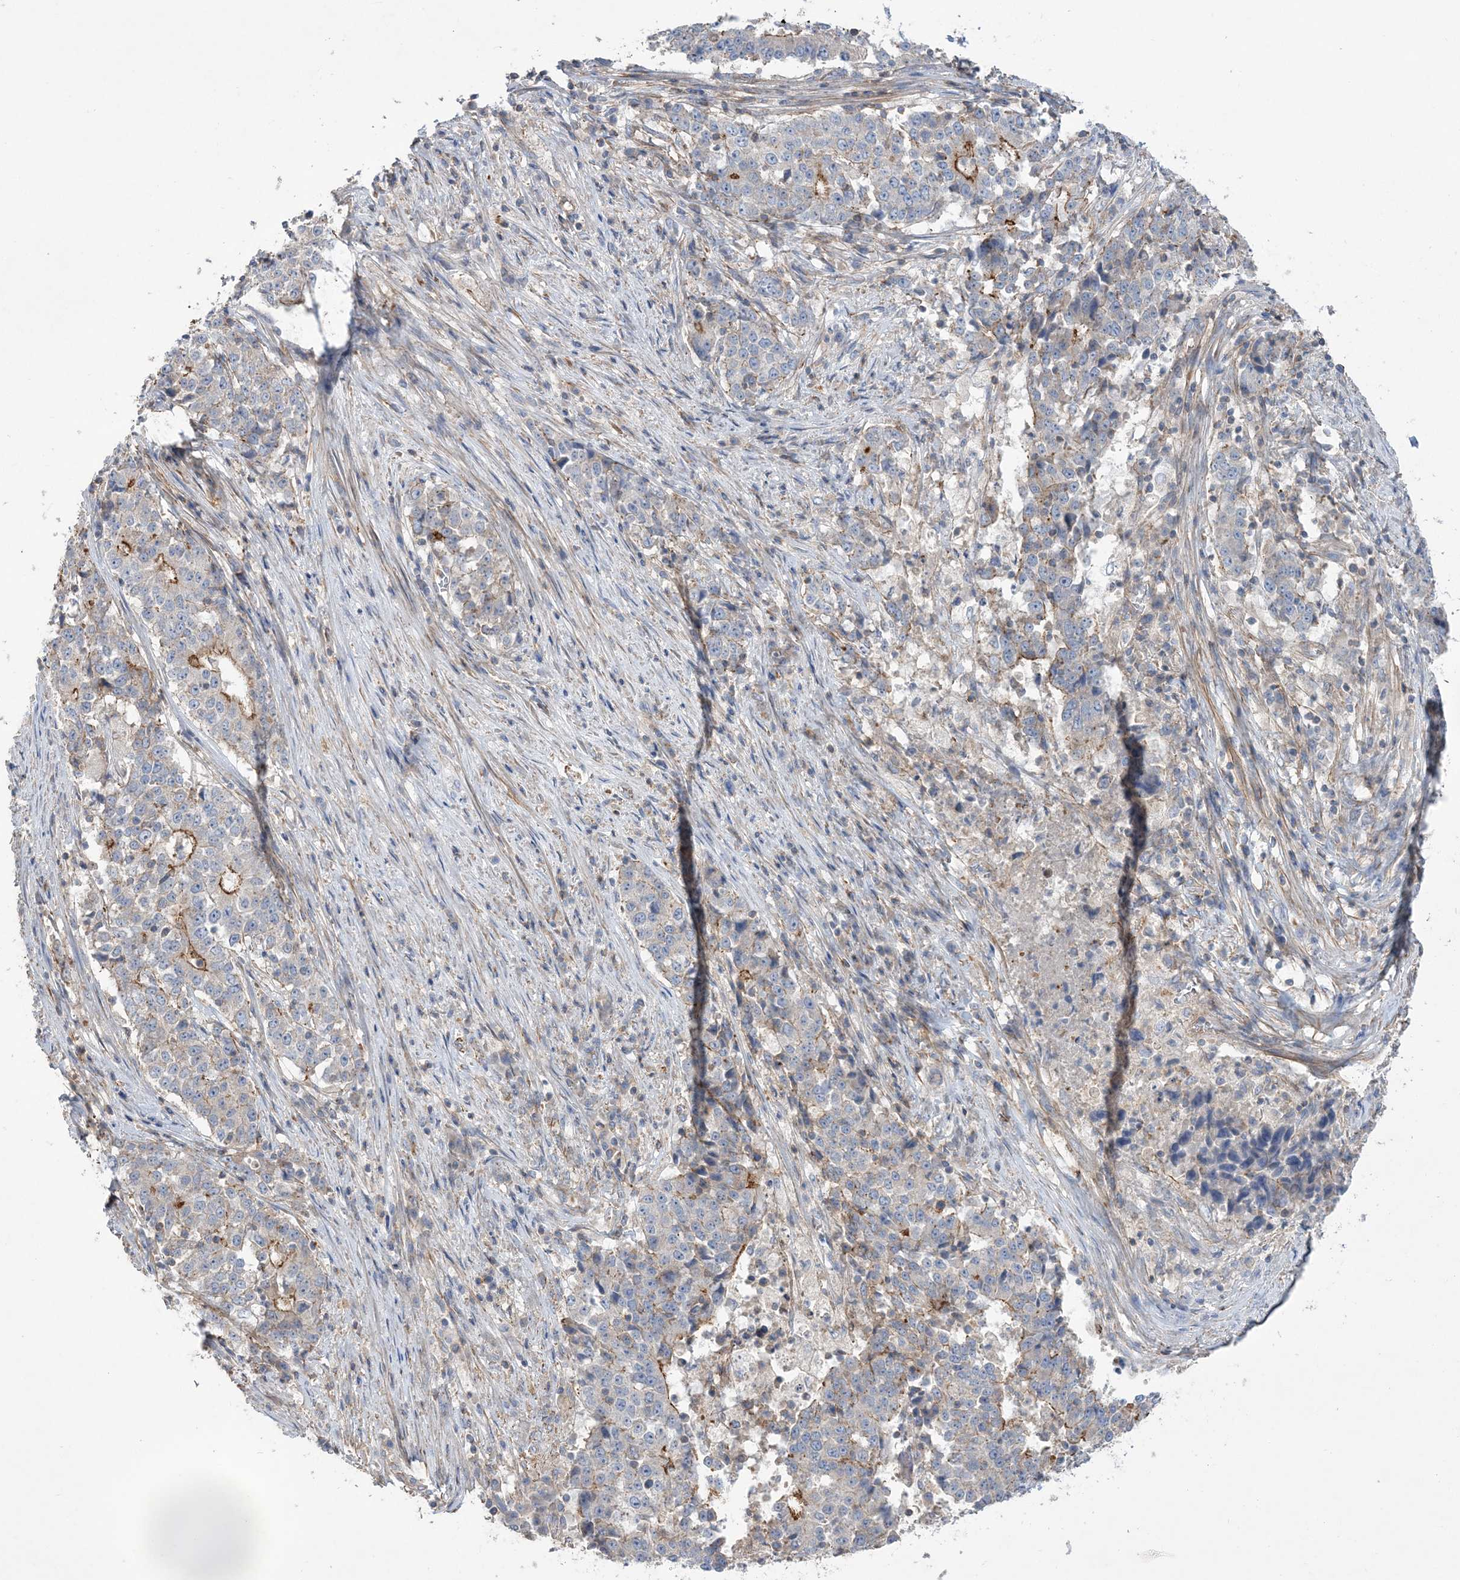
{"staining": {"intensity": "moderate", "quantity": "<25%", "location": "cytoplasmic/membranous"}, "tissue": "stomach cancer", "cell_type": "Tumor cells", "image_type": "cancer", "snomed": [{"axis": "morphology", "description": "Adenocarcinoma, NOS"}, {"axis": "topography", "description": "Stomach"}], "caption": "Brown immunohistochemical staining in human stomach cancer demonstrates moderate cytoplasmic/membranous staining in approximately <25% of tumor cells.", "gene": "PIGC", "patient": {"sex": "male", "age": 59}}